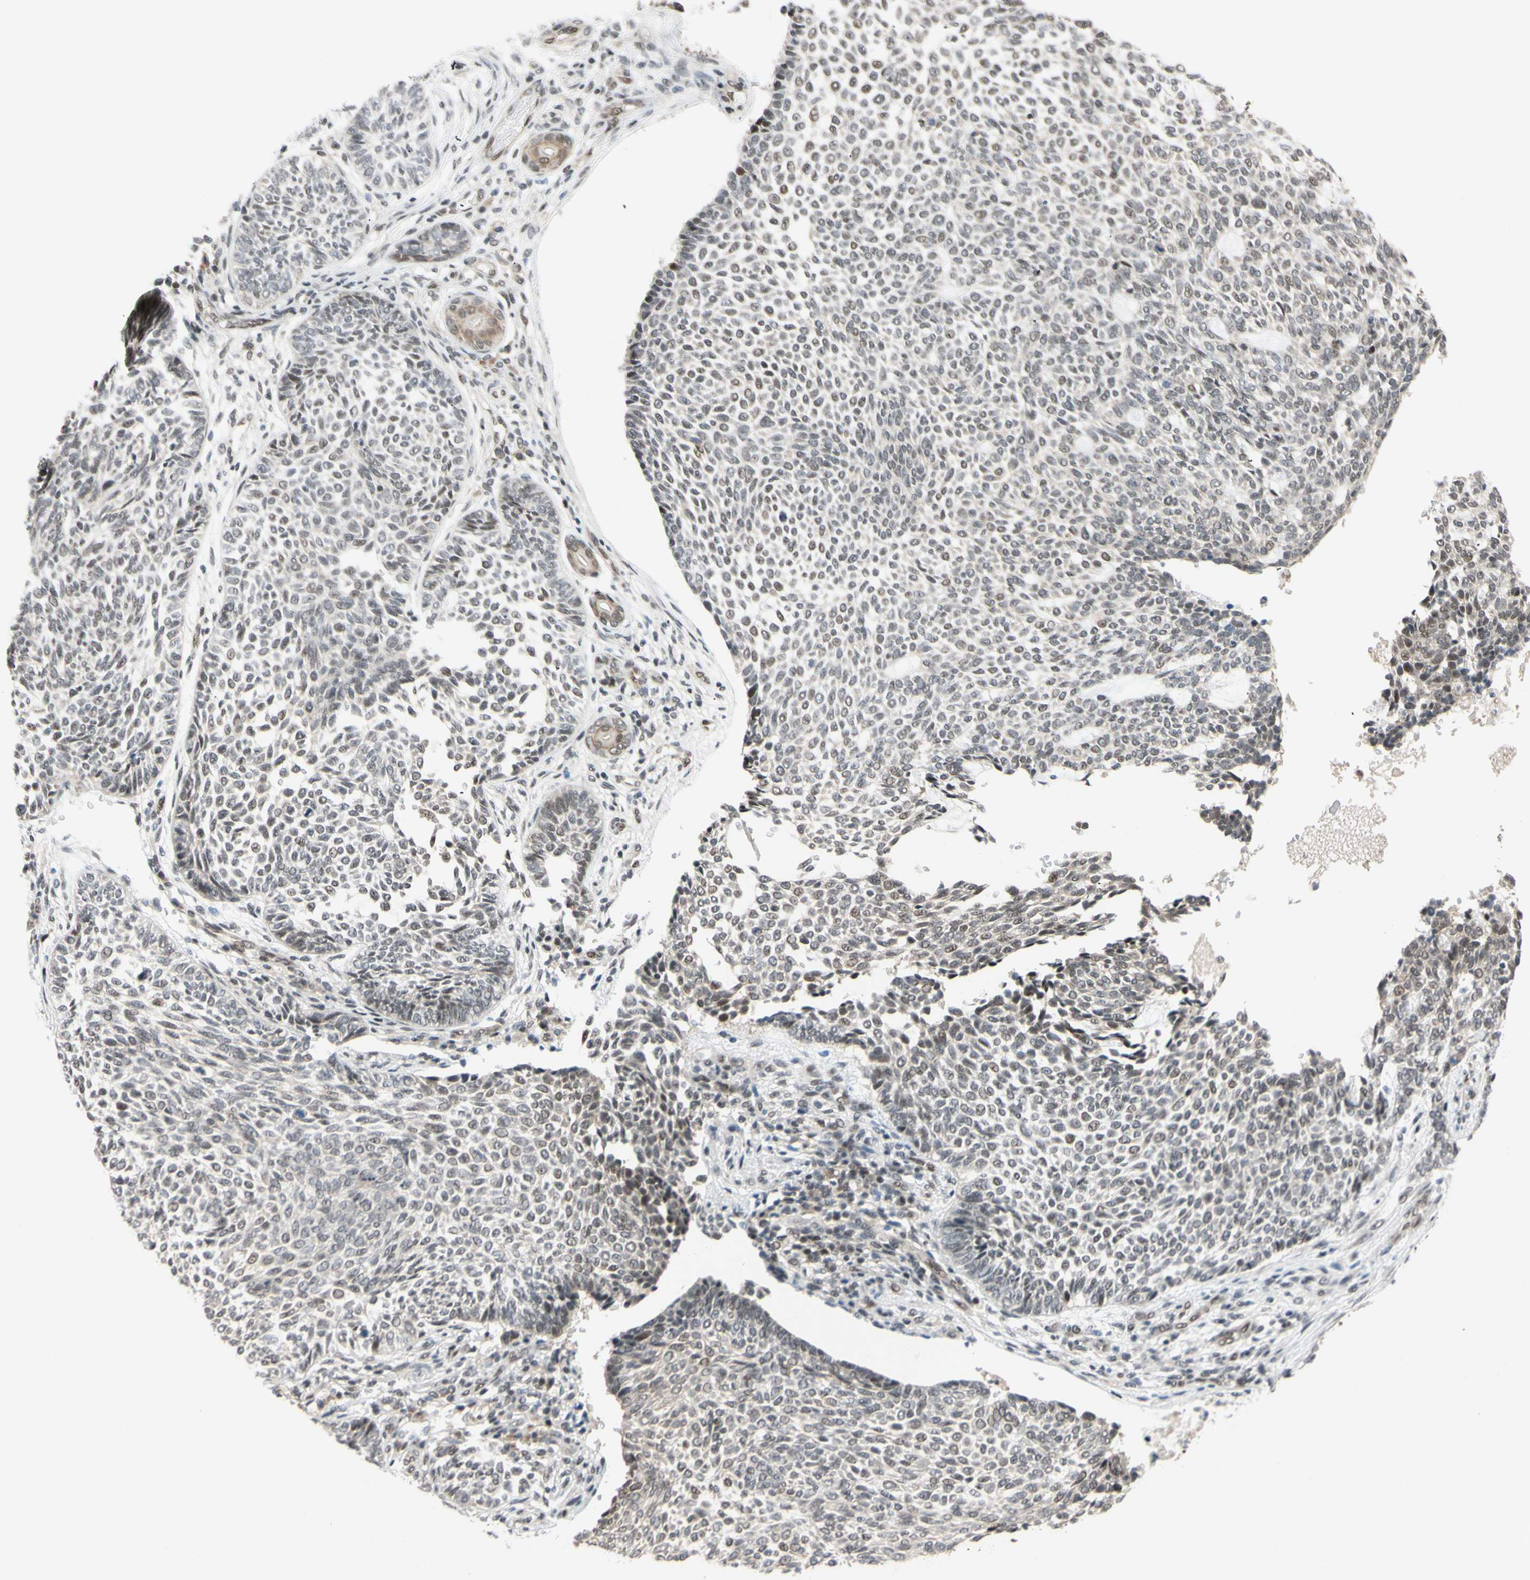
{"staining": {"intensity": "weak", "quantity": "25%-75%", "location": "nuclear"}, "tissue": "skin cancer", "cell_type": "Tumor cells", "image_type": "cancer", "snomed": [{"axis": "morphology", "description": "Basal cell carcinoma"}, {"axis": "topography", "description": "Skin"}], "caption": "Skin cancer (basal cell carcinoma) was stained to show a protein in brown. There is low levels of weak nuclear staining in about 25%-75% of tumor cells. Using DAB (brown) and hematoxylin (blue) stains, captured at high magnification using brightfield microscopy.", "gene": "TAF4", "patient": {"sex": "male", "age": 87}}